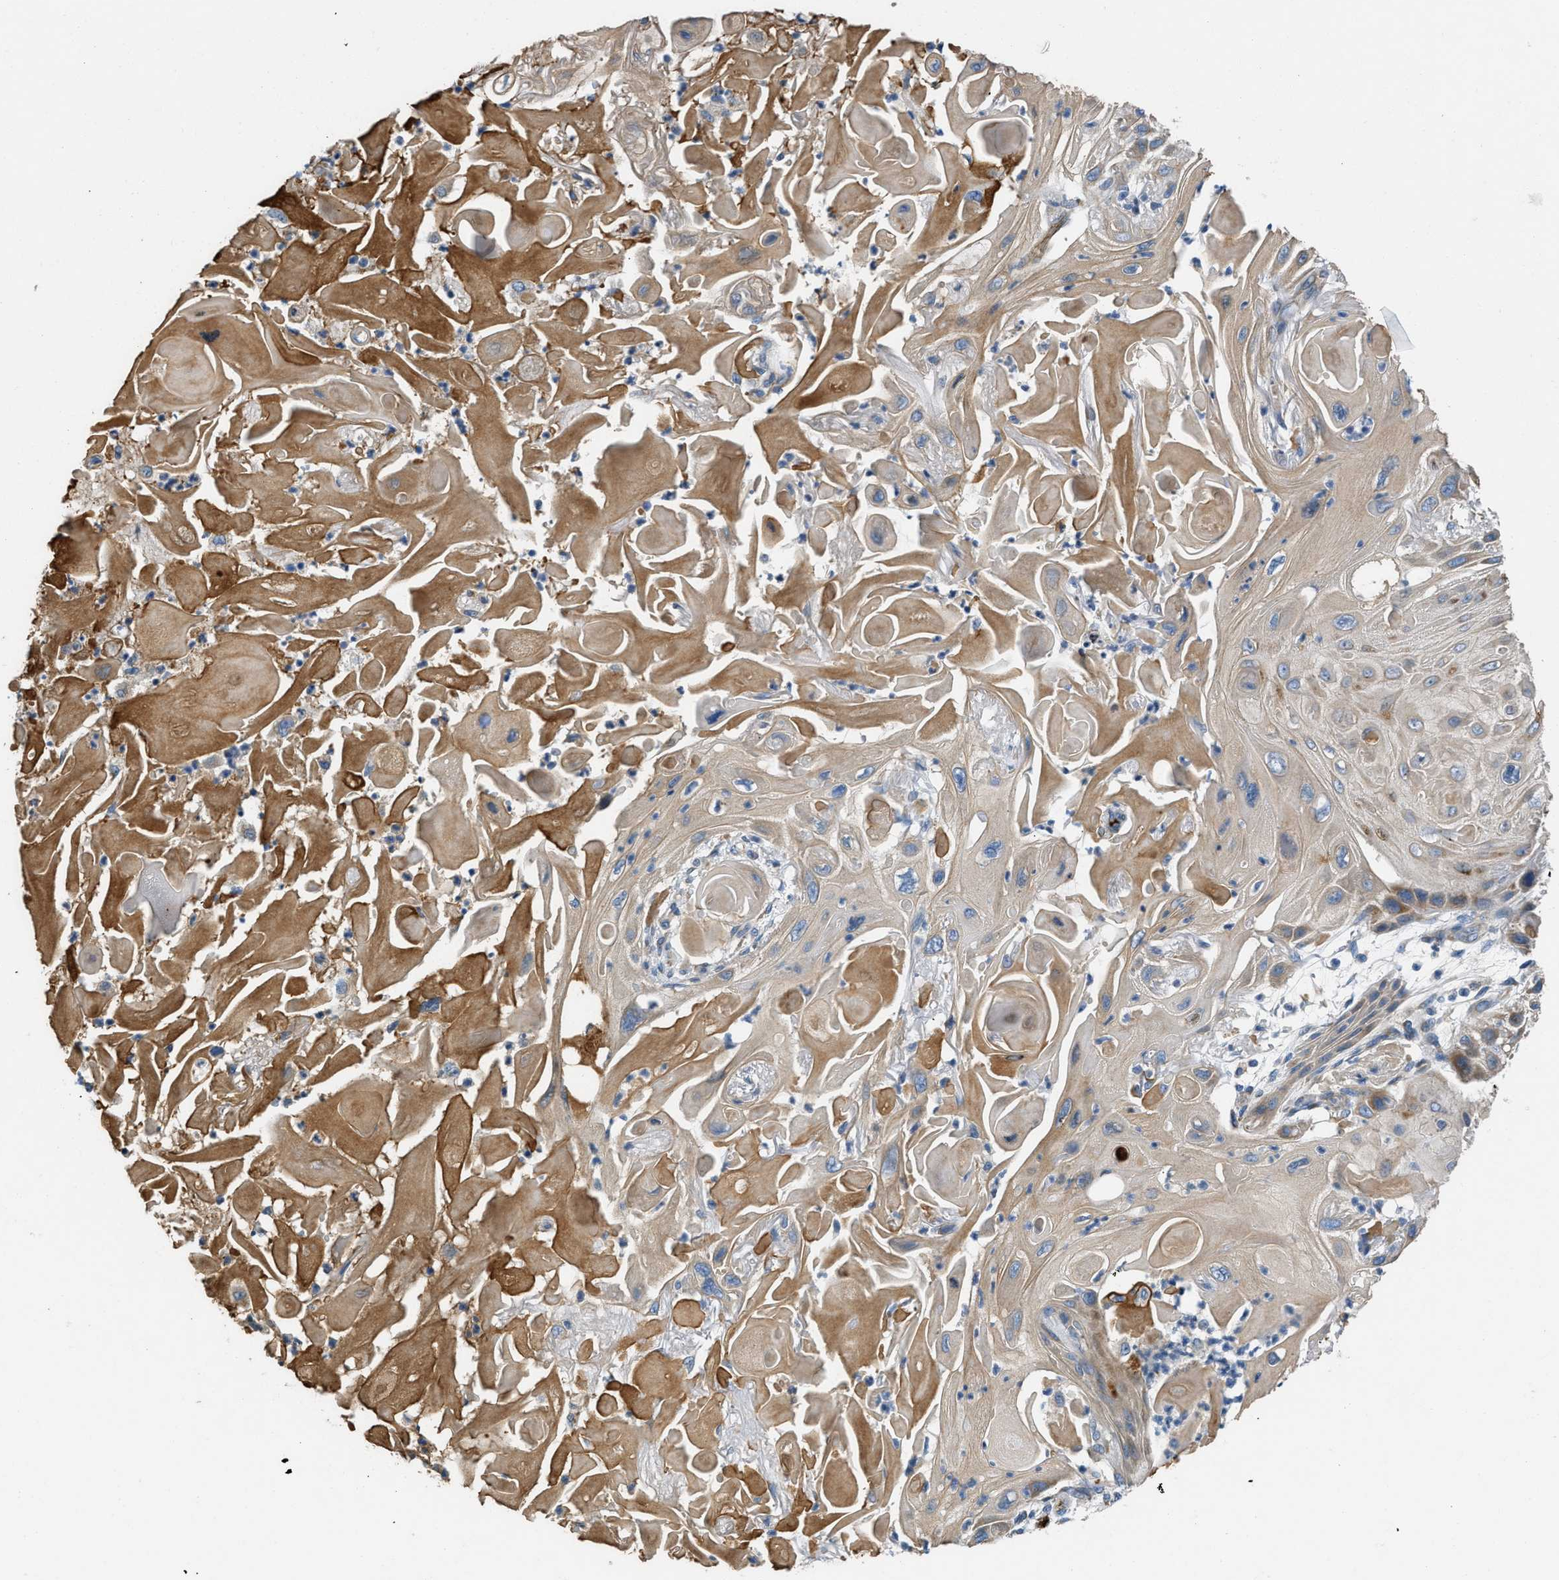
{"staining": {"intensity": "moderate", "quantity": "25%-75%", "location": "cytoplasmic/membranous"}, "tissue": "skin cancer", "cell_type": "Tumor cells", "image_type": "cancer", "snomed": [{"axis": "morphology", "description": "Squamous cell carcinoma, NOS"}, {"axis": "topography", "description": "Skin"}], "caption": "An image of human skin cancer (squamous cell carcinoma) stained for a protein shows moderate cytoplasmic/membranous brown staining in tumor cells.", "gene": "GGCX", "patient": {"sex": "female", "age": 77}}